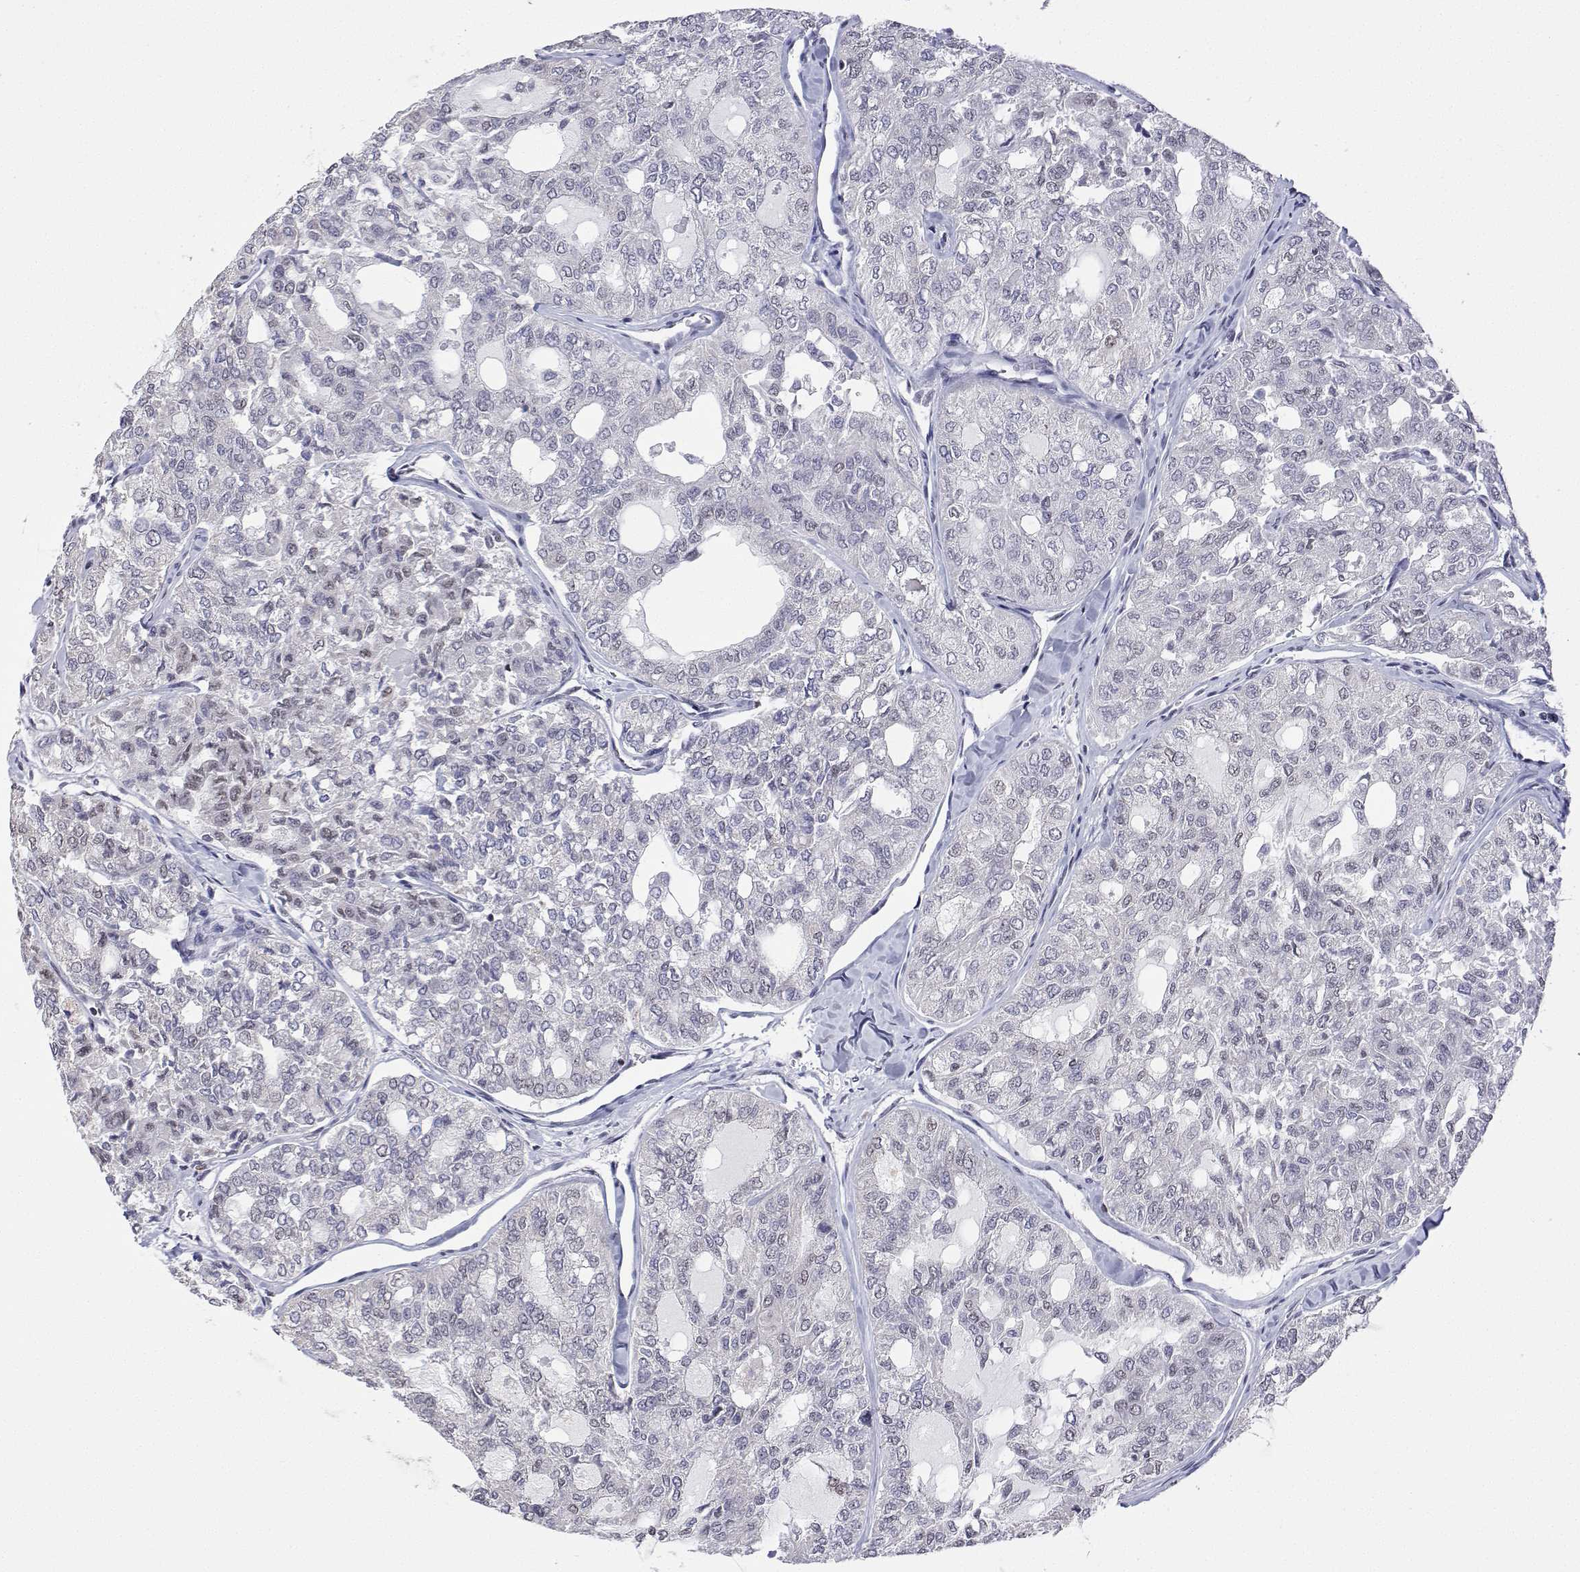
{"staining": {"intensity": "weak", "quantity": "25%-75%", "location": "nuclear"}, "tissue": "thyroid cancer", "cell_type": "Tumor cells", "image_type": "cancer", "snomed": [{"axis": "morphology", "description": "Follicular adenoma carcinoma, NOS"}, {"axis": "topography", "description": "Thyroid gland"}], "caption": "A high-resolution image shows immunohistochemistry (IHC) staining of thyroid follicular adenoma carcinoma, which shows weak nuclear staining in approximately 25%-75% of tumor cells. (IHC, brightfield microscopy, high magnification).", "gene": "ADAR", "patient": {"sex": "male", "age": 75}}